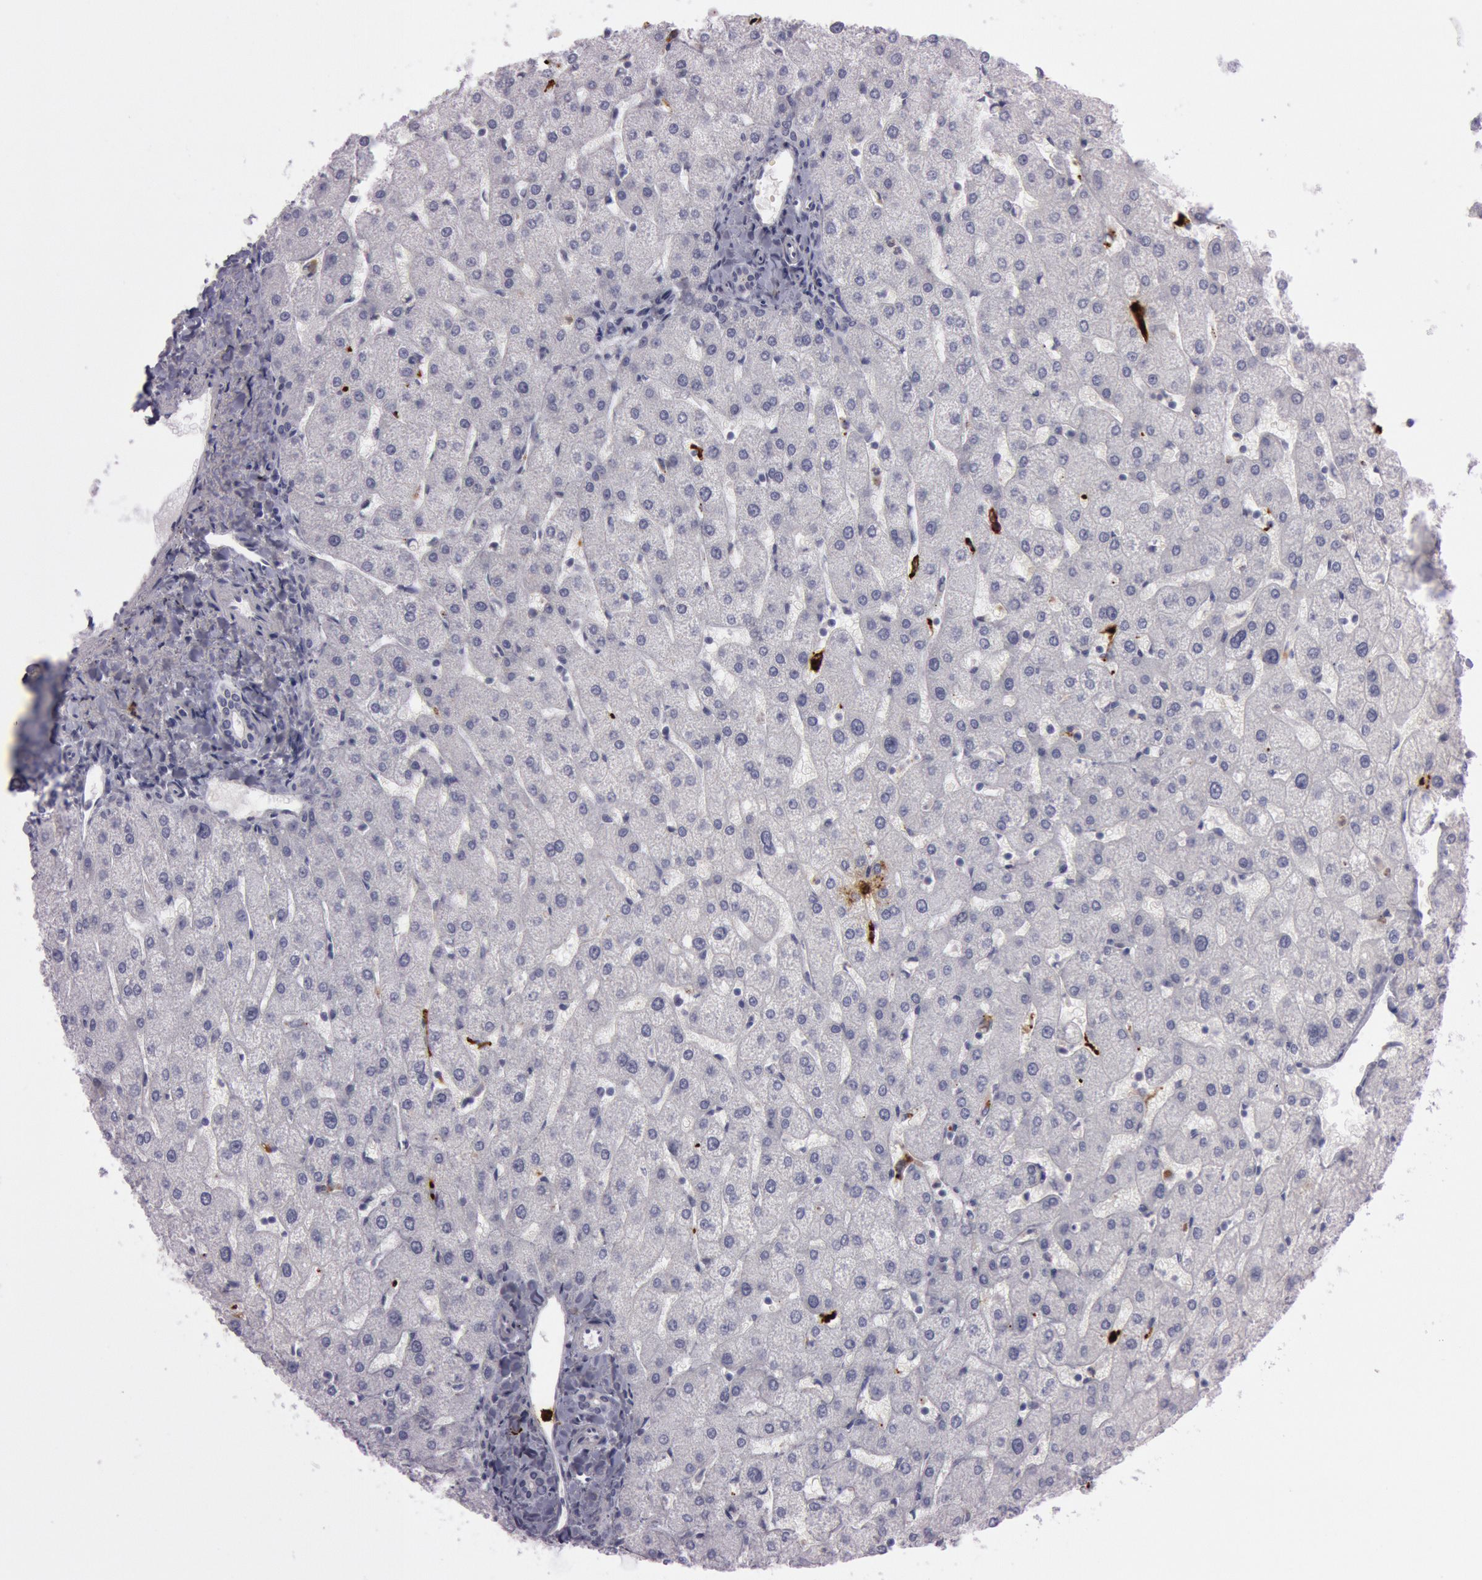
{"staining": {"intensity": "negative", "quantity": "none", "location": "none"}, "tissue": "liver", "cell_type": "Cholangiocytes", "image_type": "normal", "snomed": [{"axis": "morphology", "description": "Normal tissue, NOS"}, {"axis": "topography", "description": "Liver"}], "caption": "Cholangiocytes are negative for brown protein staining in unremarkable liver. (Brightfield microscopy of DAB immunohistochemistry (IHC) at high magnification).", "gene": "KDM6A", "patient": {"sex": "male", "age": 67}}